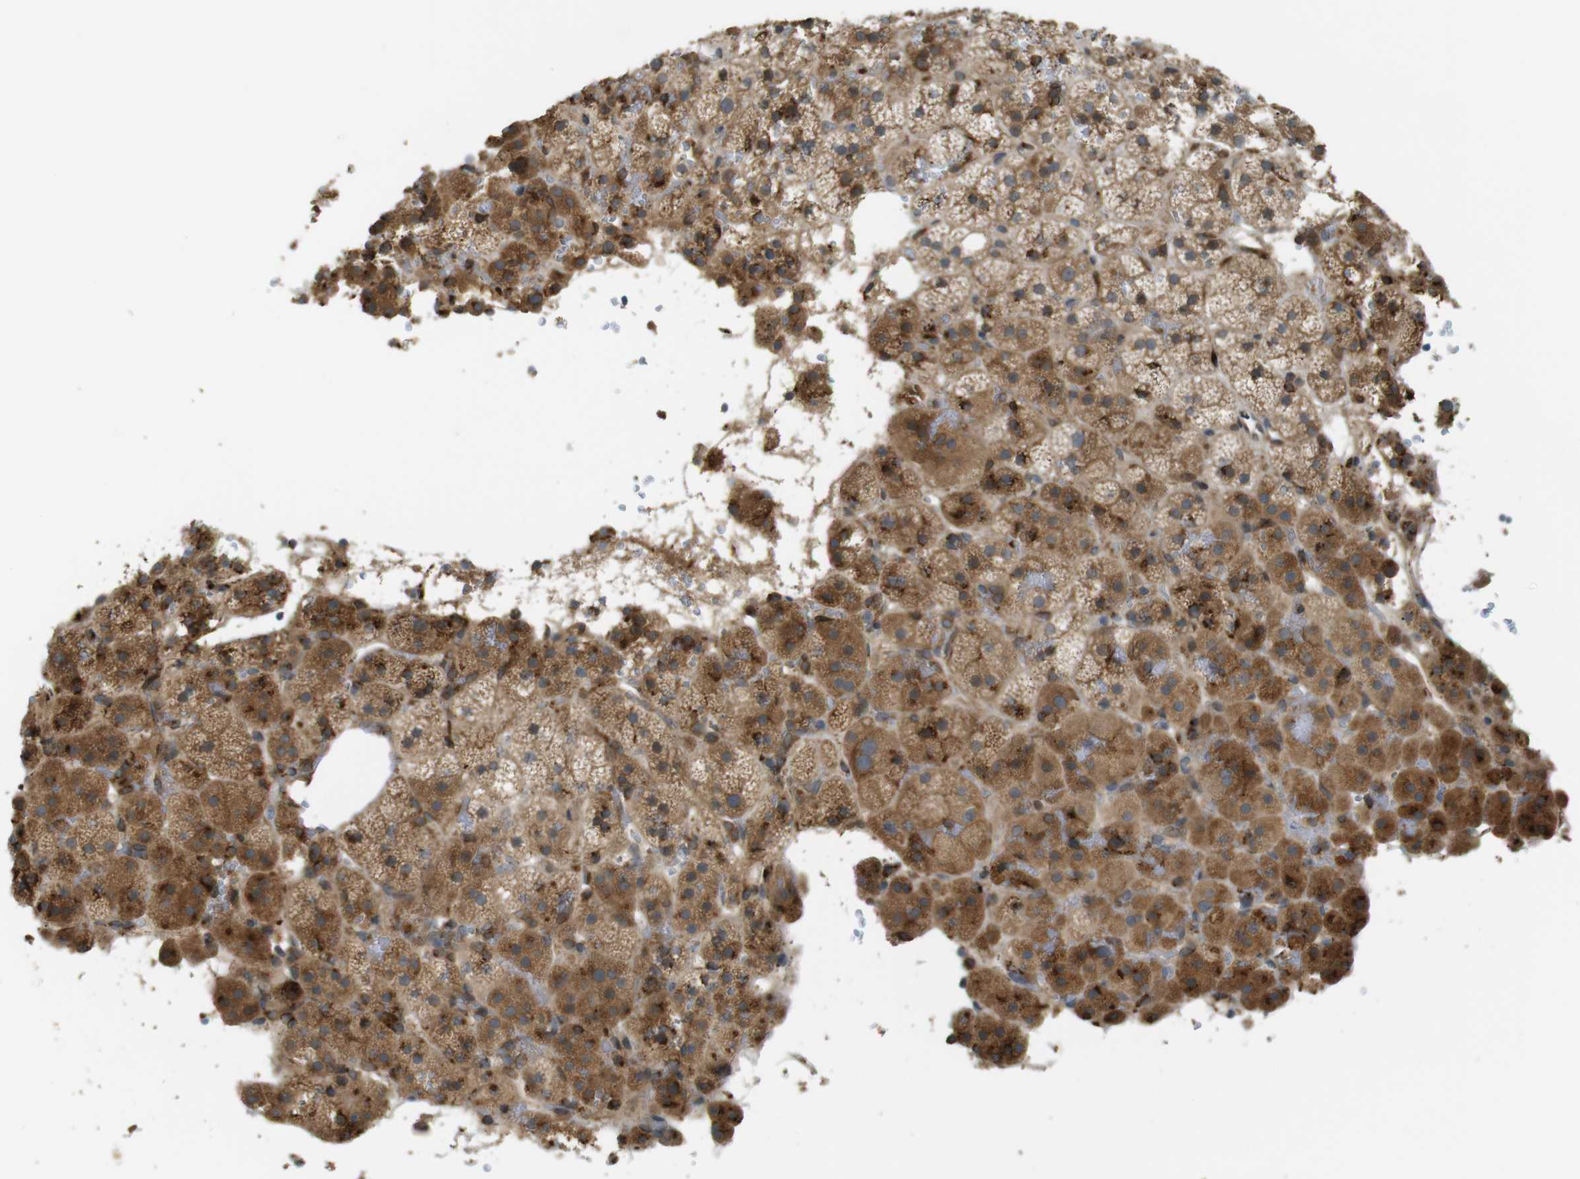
{"staining": {"intensity": "moderate", "quantity": ">75%", "location": "cytoplasmic/membranous"}, "tissue": "adrenal gland", "cell_type": "Glandular cells", "image_type": "normal", "snomed": [{"axis": "morphology", "description": "Normal tissue, NOS"}, {"axis": "topography", "description": "Adrenal gland"}], "caption": "Immunohistochemistry (IHC) image of normal adrenal gland: human adrenal gland stained using immunohistochemistry demonstrates medium levels of moderate protein expression localized specifically in the cytoplasmic/membranous of glandular cells, appearing as a cytoplasmic/membranous brown color.", "gene": "TMED4", "patient": {"sex": "female", "age": 59}}